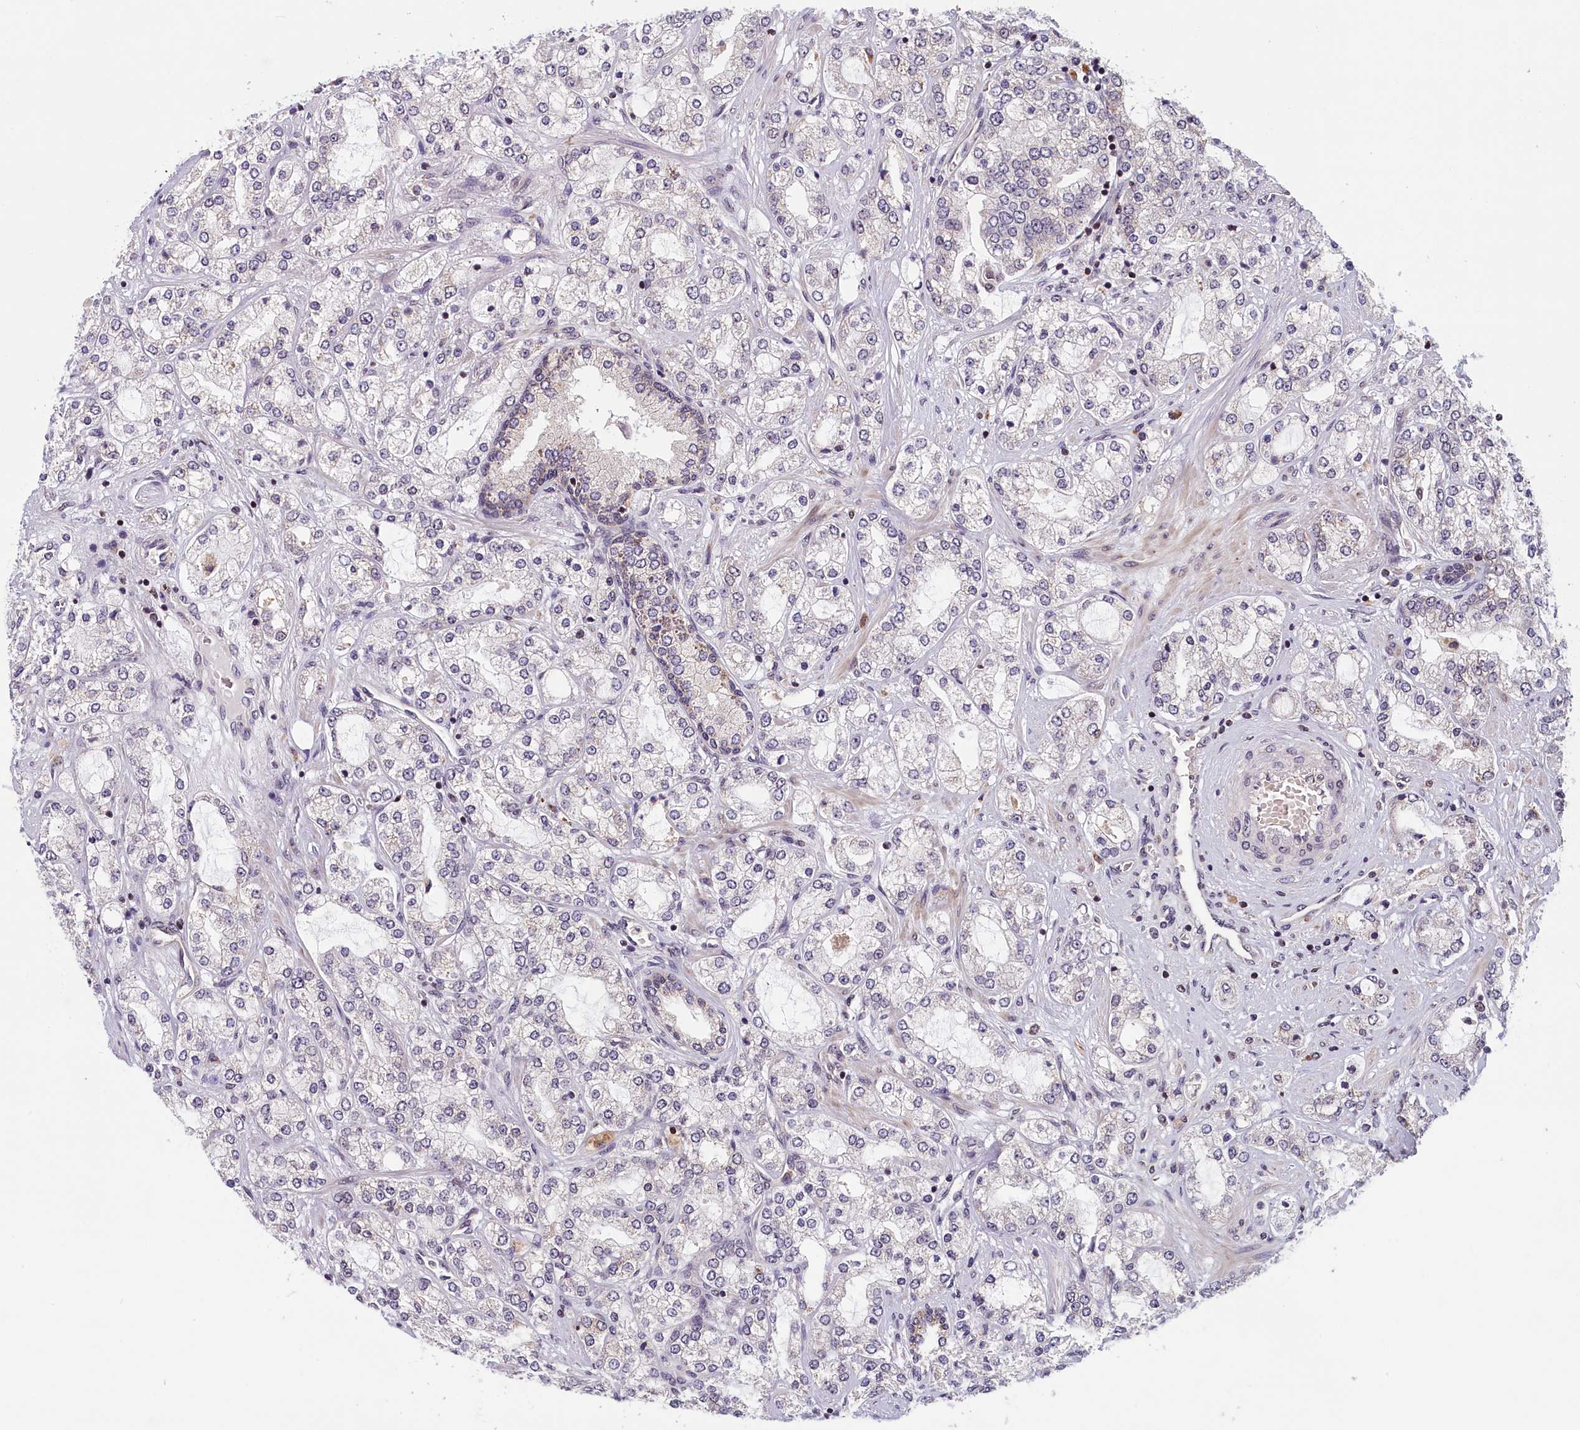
{"staining": {"intensity": "weak", "quantity": "<25%", "location": "cytoplasmic/membranous"}, "tissue": "prostate cancer", "cell_type": "Tumor cells", "image_type": "cancer", "snomed": [{"axis": "morphology", "description": "Adenocarcinoma, High grade"}, {"axis": "topography", "description": "Prostate"}], "caption": "There is no significant staining in tumor cells of high-grade adenocarcinoma (prostate).", "gene": "KCNK6", "patient": {"sex": "male", "age": 64}}